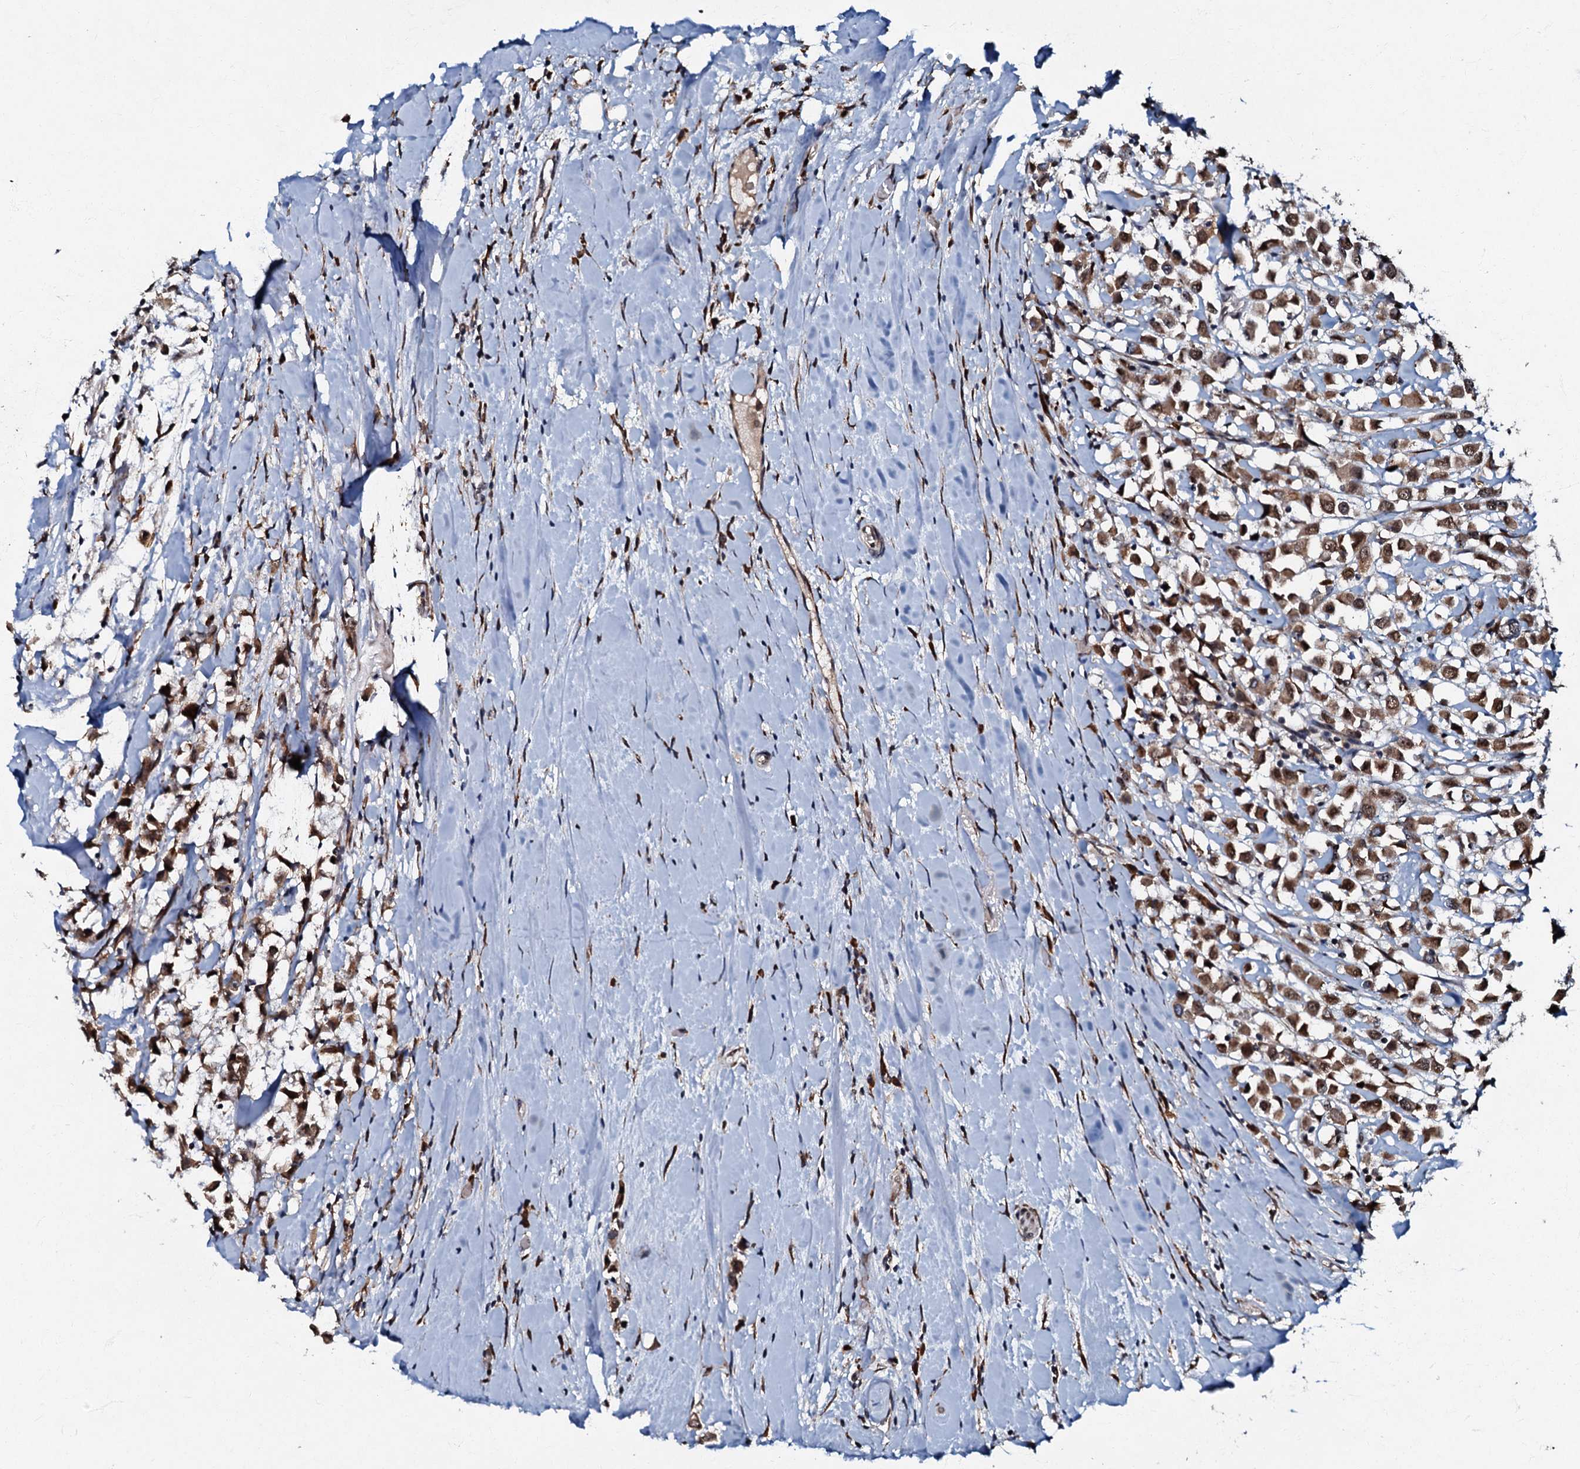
{"staining": {"intensity": "moderate", "quantity": ">75%", "location": "cytoplasmic/membranous,nuclear"}, "tissue": "breast cancer", "cell_type": "Tumor cells", "image_type": "cancer", "snomed": [{"axis": "morphology", "description": "Duct carcinoma"}, {"axis": "topography", "description": "Breast"}], "caption": "This is a photomicrograph of immunohistochemistry (IHC) staining of invasive ductal carcinoma (breast), which shows moderate expression in the cytoplasmic/membranous and nuclear of tumor cells.", "gene": "C18orf32", "patient": {"sex": "female", "age": 61}}